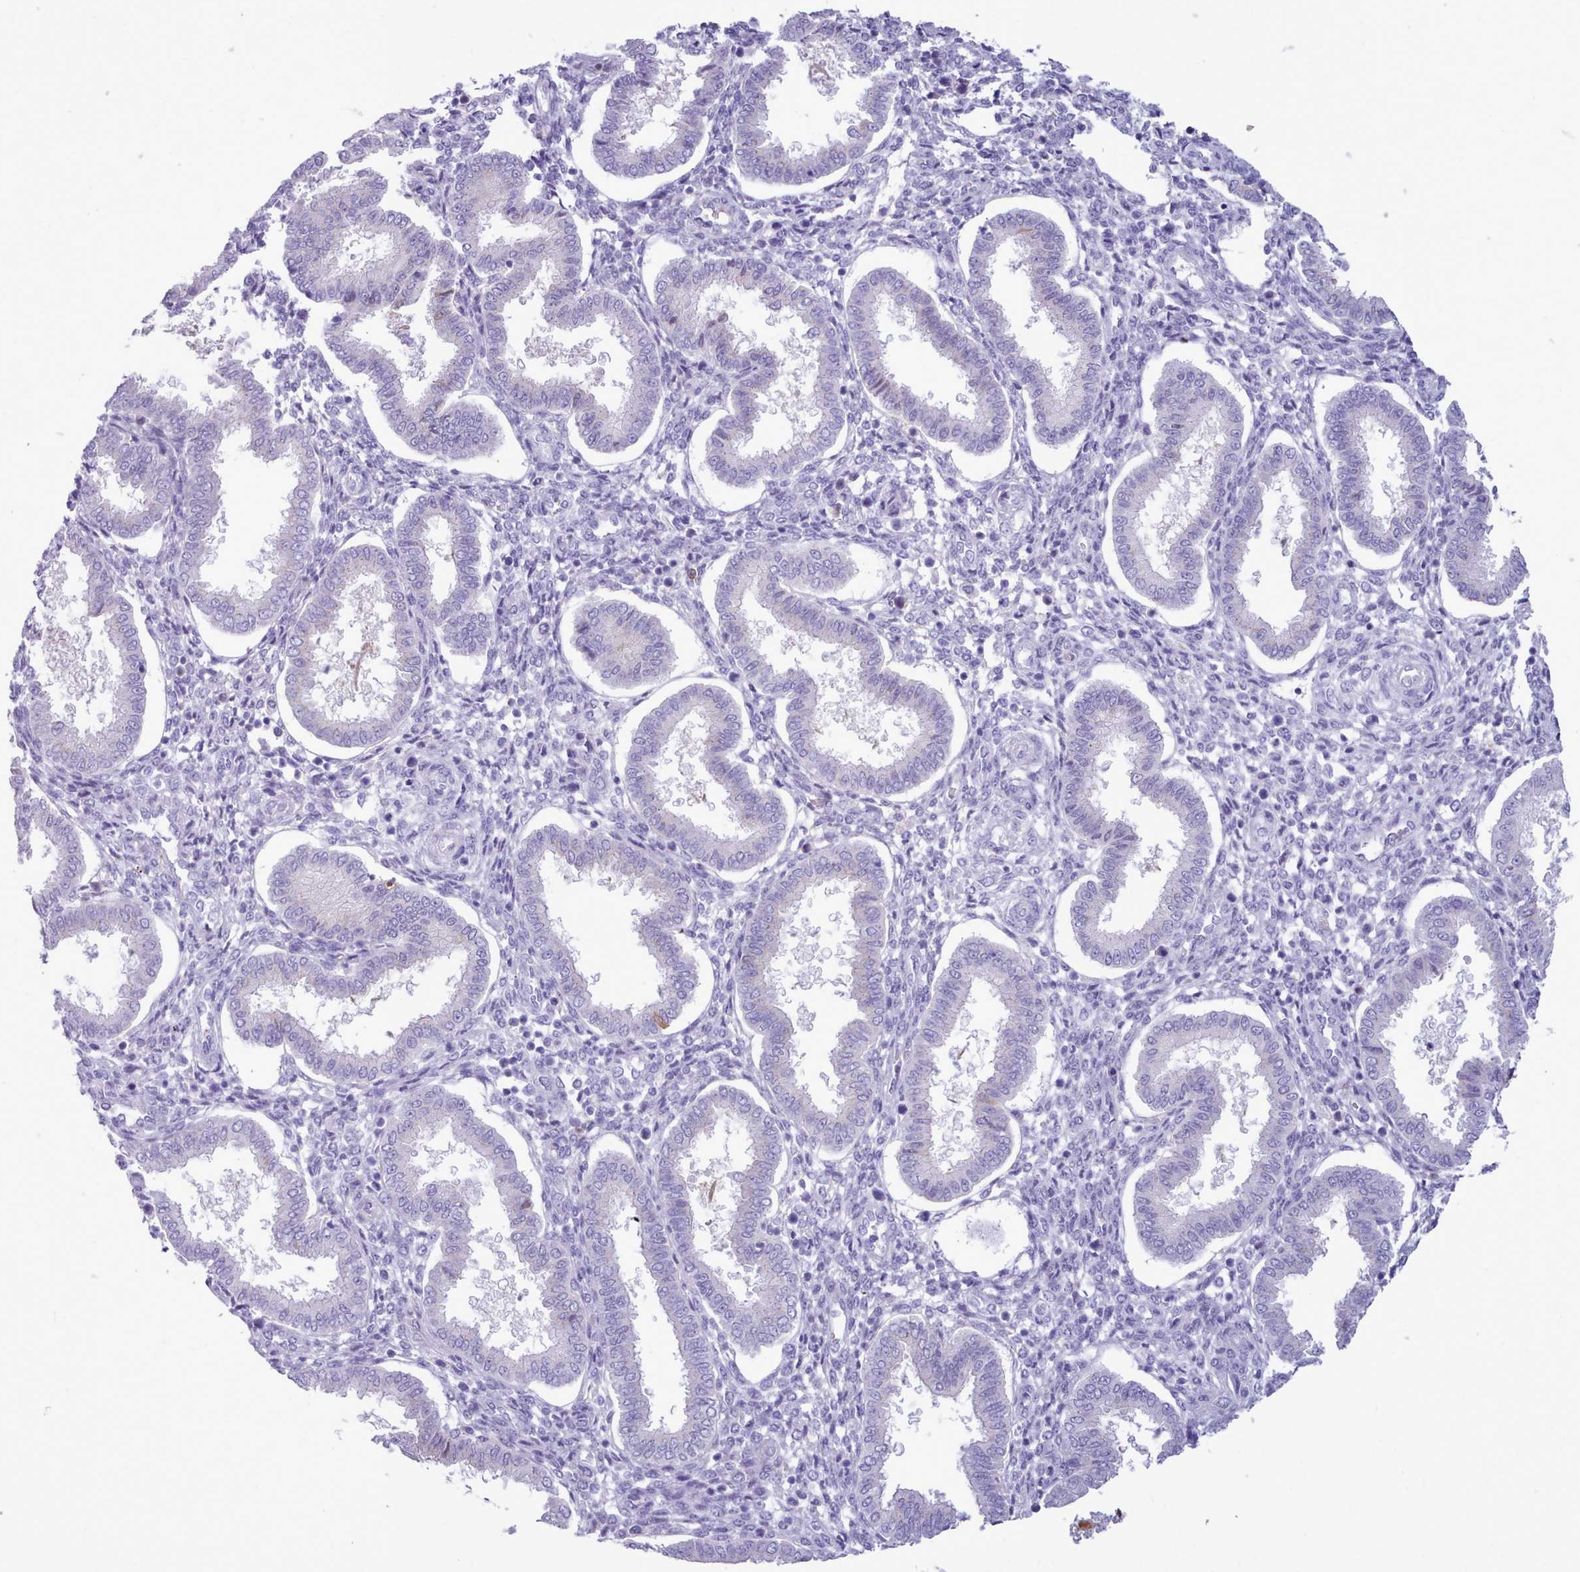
{"staining": {"intensity": "negative", "quantity": "none", "location": "none"}, "tissue": "endometrium", "cell_type": "Cells in endometrial stroma", "image_type": "normal", "snomed": [{"axis": "morphology", "description": "Normal tissue, NOS"}, {"axis": "topography", "description": "Endometrium"}], "caption": "A high-resolution image shows immunohistochemistry (IHC) staining of normal endometrium, which displays no significant staining in cells in endometrial stroma. (DAB (3,3'-diaminobenzidine) immunohistochemistry (IHC), high magnification).", "gene": "NKX1", "patient": {"sex": "female", "age": 24}}